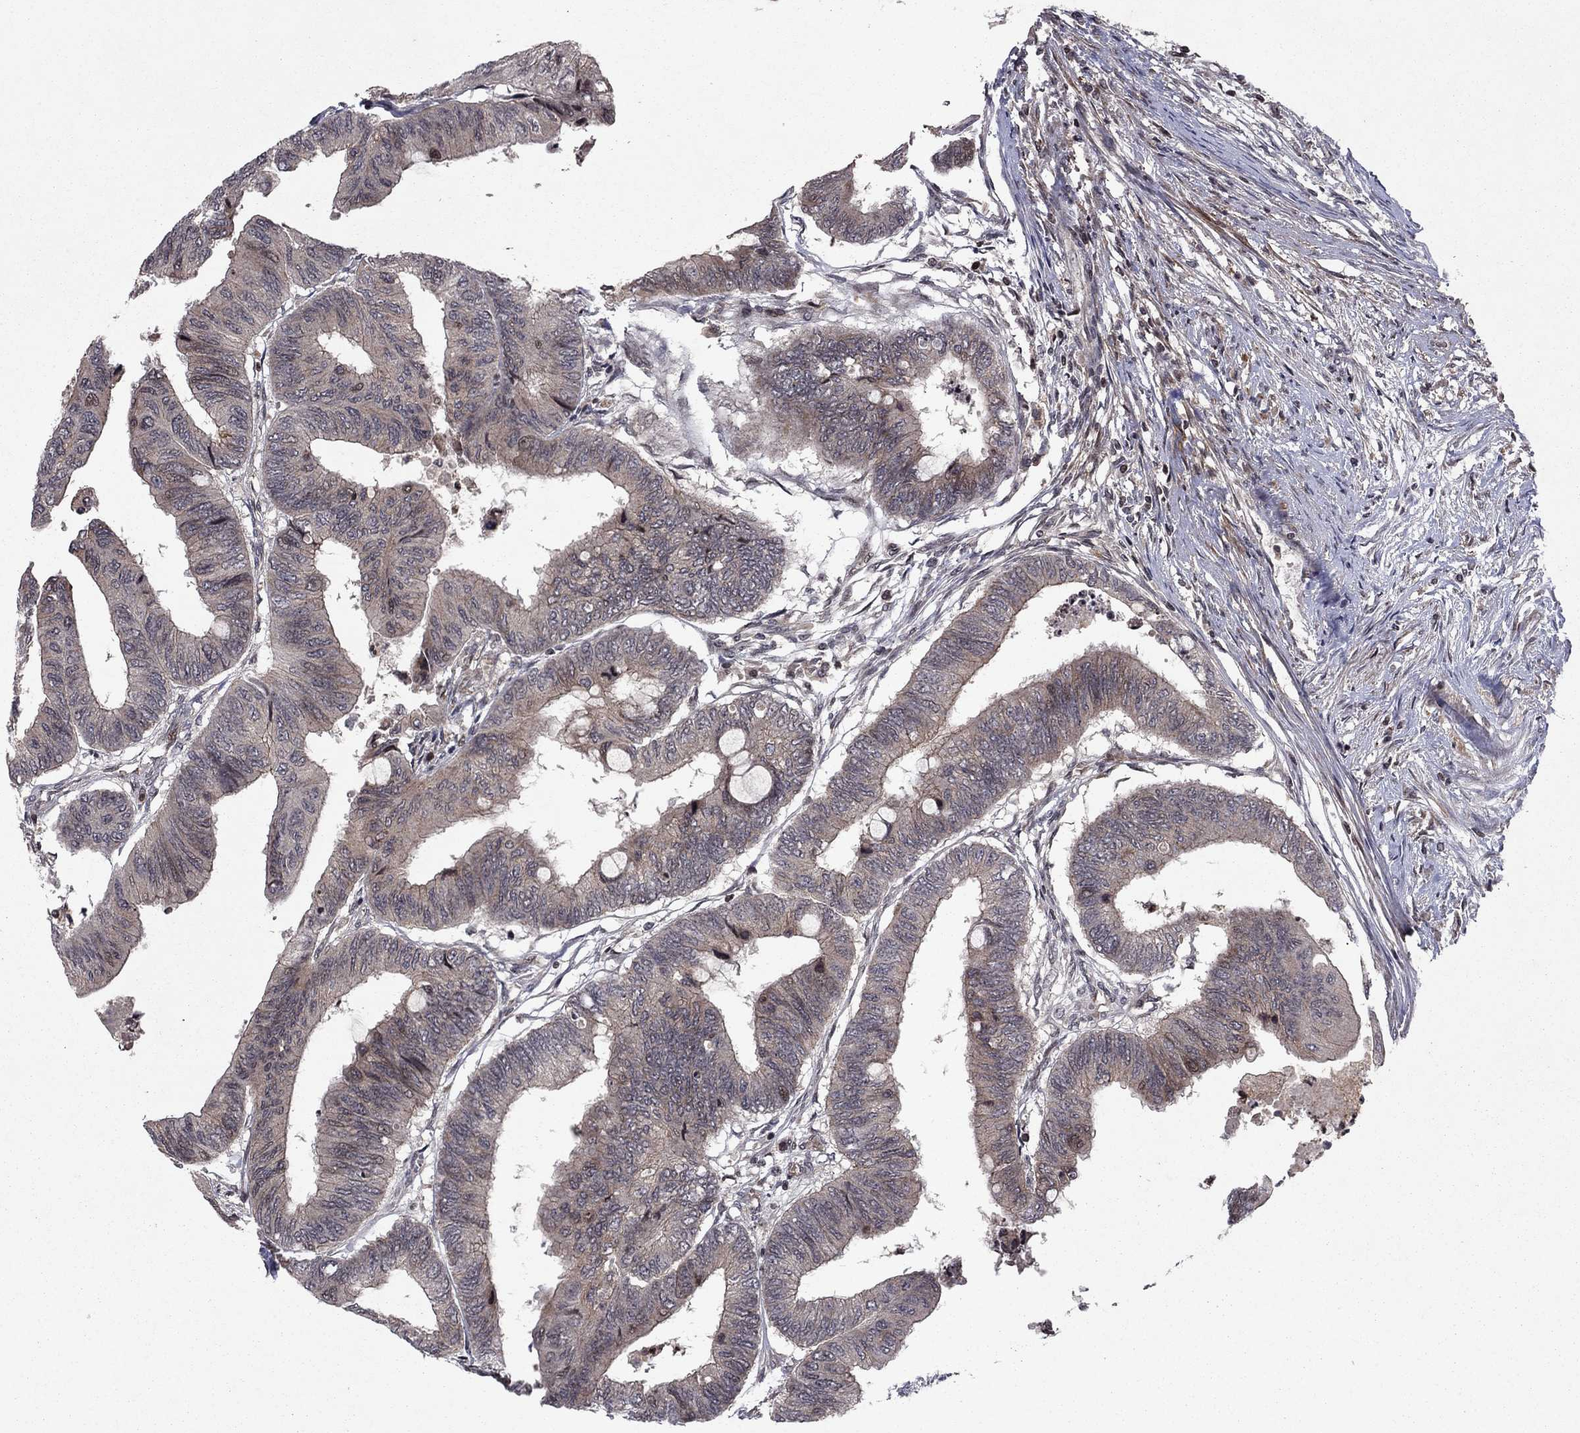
{"staining": {"intensity": "moderate", "quantity": "<25%", "location": "cytoplasmic/membranous"}, "tissue": "colorectal cancer", "cell_type": "Tumor cells", "image_type": "cancer", "snomed": [{"axis": "morphology", "description": "Normal tissue, NOS"}, {"axis": "morphology", "description": "Adenocarcinoma, NOS"}, {"axis": "topography", "description": "Rectum"}, {"axis": "topography", "description": "Peripheral nerve tissue"}], "caption": "This is a photomicrograph of immunohistochemistry staining of colorectal cancer (adenocarcinoma), which shows moderate positivity in the cytoplasmic/membranous of tumor cells.", "gene": "SORBS1", "patient": {"sex": "male", "age": 92}}